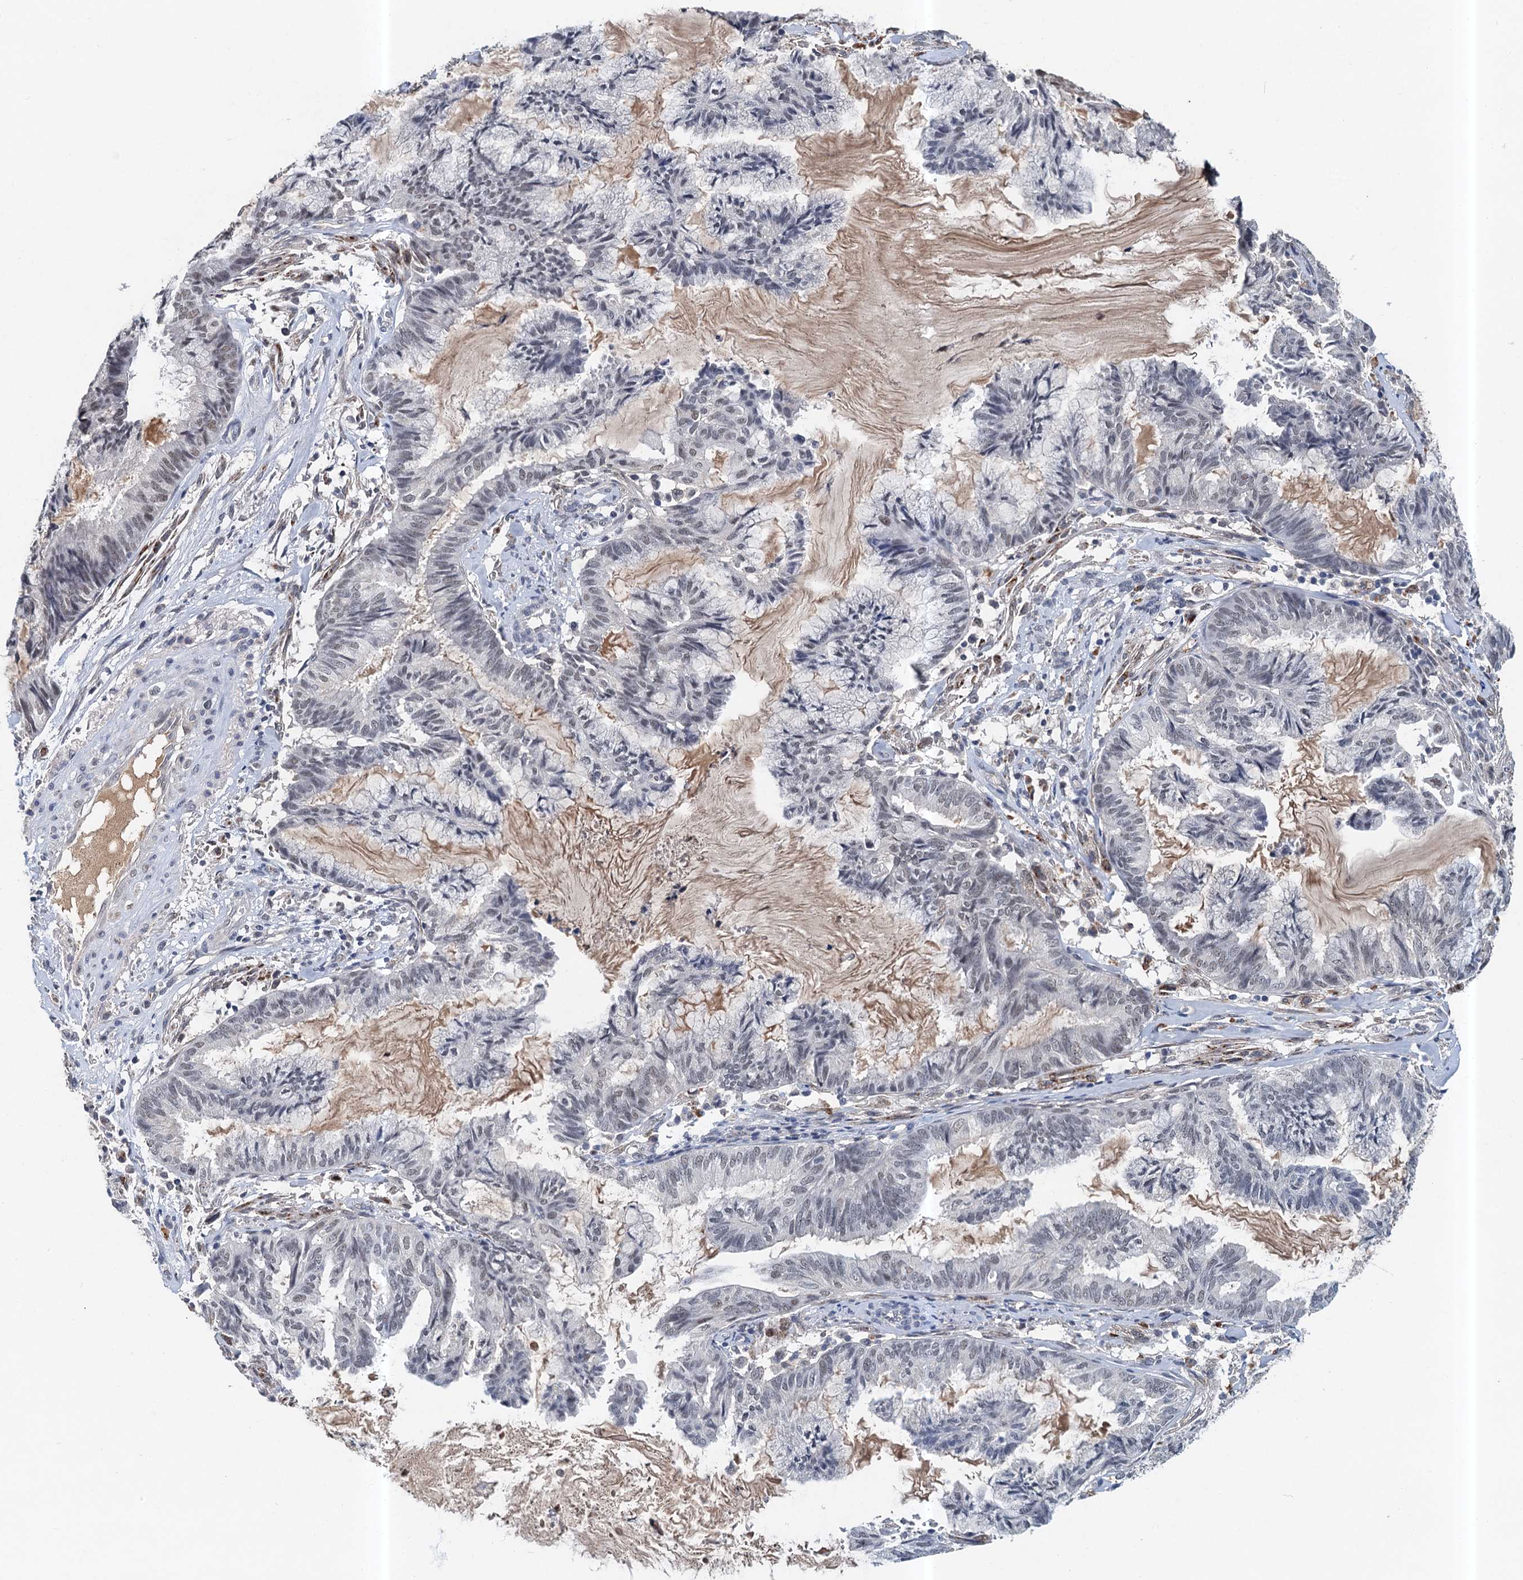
{"staining": {"intensity": "weak", "quantity": "<25%", "location": "nuclear"}, "tissue": "endometrial cancer", "cell_type": "Tumor cells", "image_type": "cancer", "snomed": [{"axis": "morphology", "description": "Adenocarcinoma, NOS"}, {"axis": "topography", "description": "Endometrium"}], "caption": "High power microscopy image of an immunohistochemistry (IHC) micrograph of adenocarcinoma (endometrial), revealing no significant staining in tumor cells.", "gene": "CSTF3", "patient": {"sex": "female", "age": 86}}